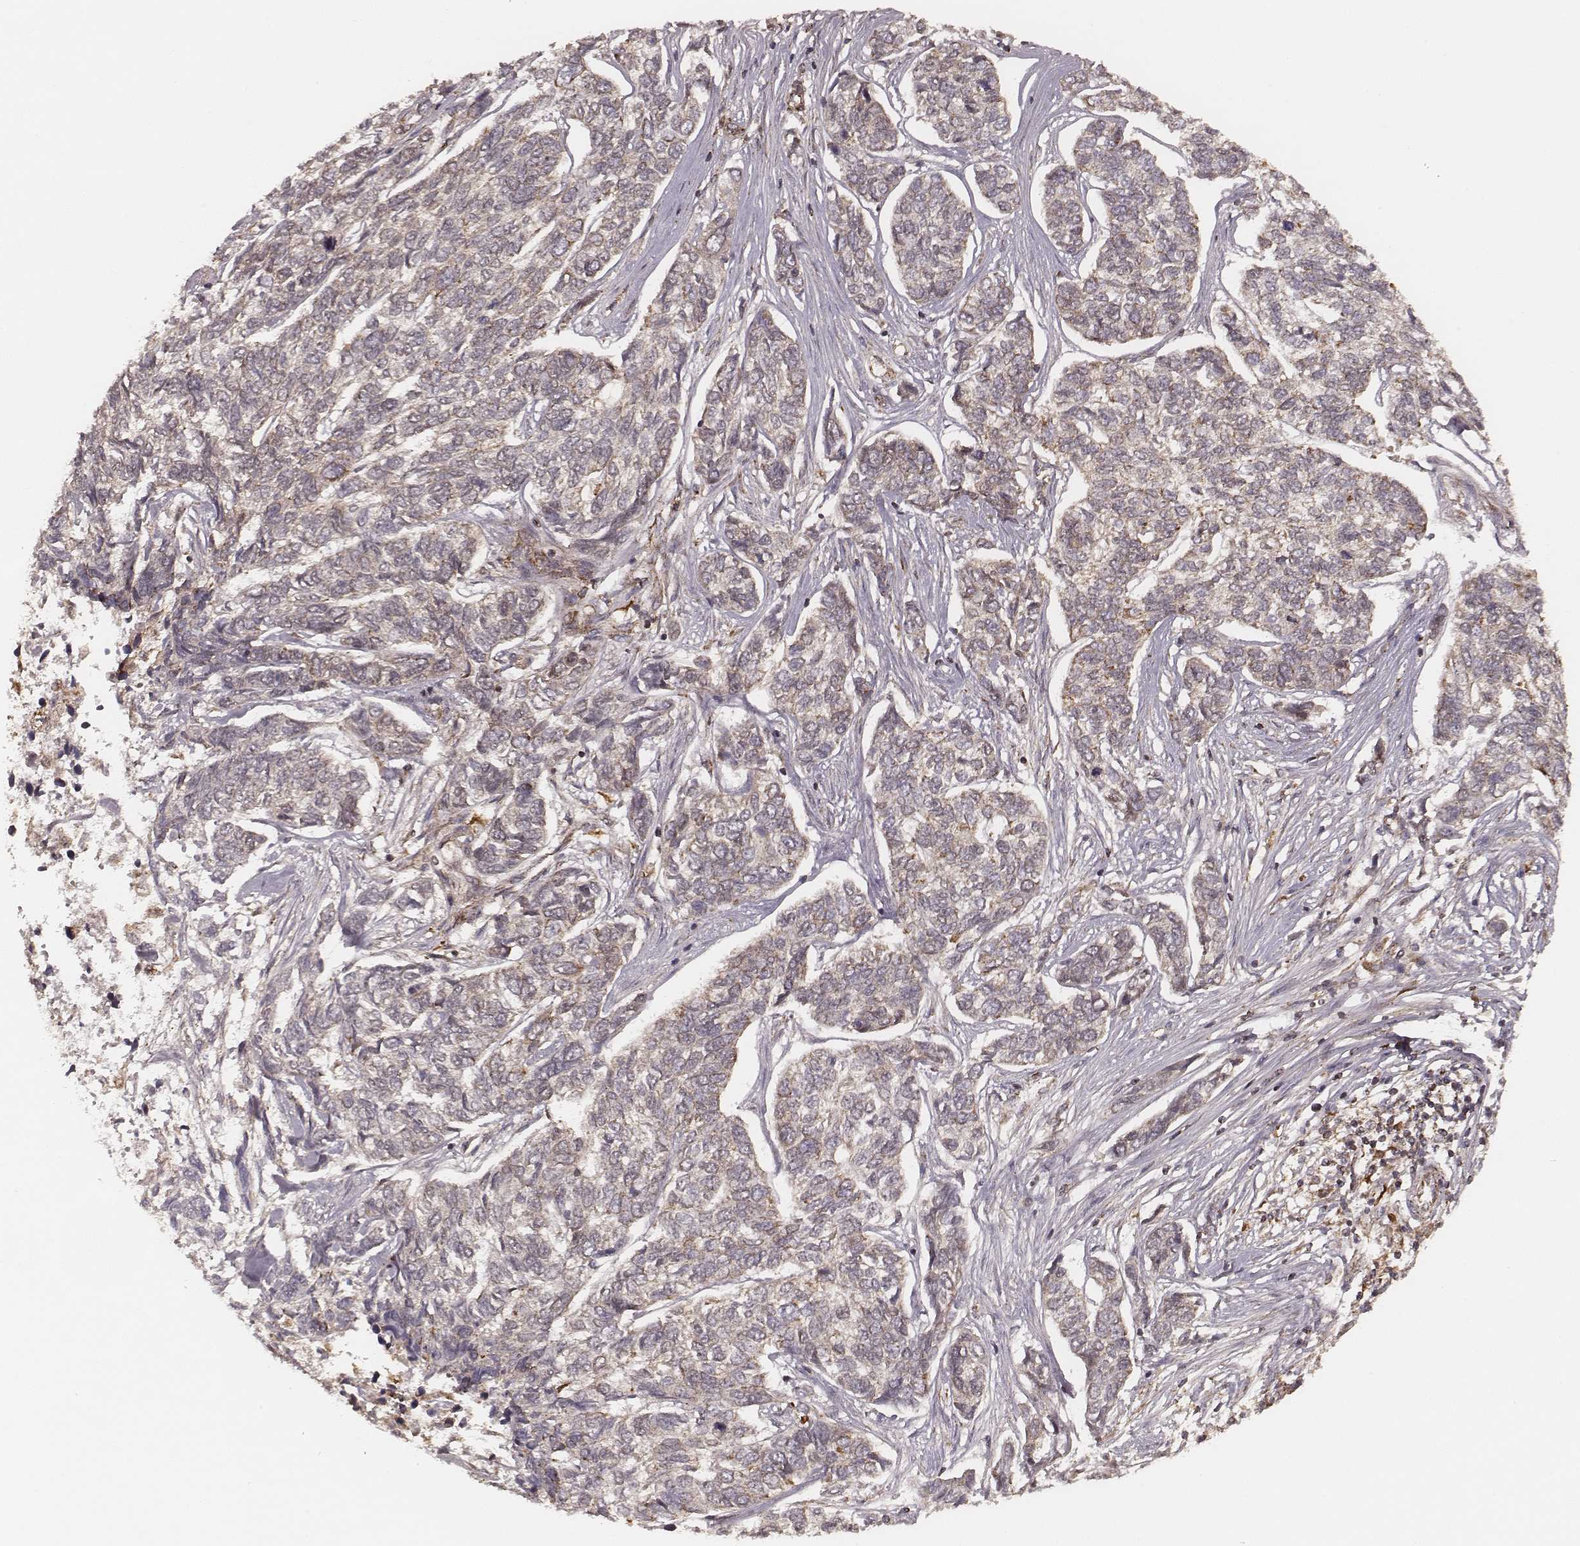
{"staining": {"intensity": "weak", "quantity": "<25%", "location": "cytoplasmic/membranous"}, "tissue": "skin cancer", "cell_type": "Tumor cells", "image_type": "cancer", "snomed": [{"axis": "morphology", "description": "Basal cell carcinoma"}, {"axis": "topography", "description": "Skin"}], "caption": "Image shows no significant protein staining in tumor cells of skin cancer (basal cell carcinoma).", "gene": "CS", "patient": {"sex": "female", "age": 65}}